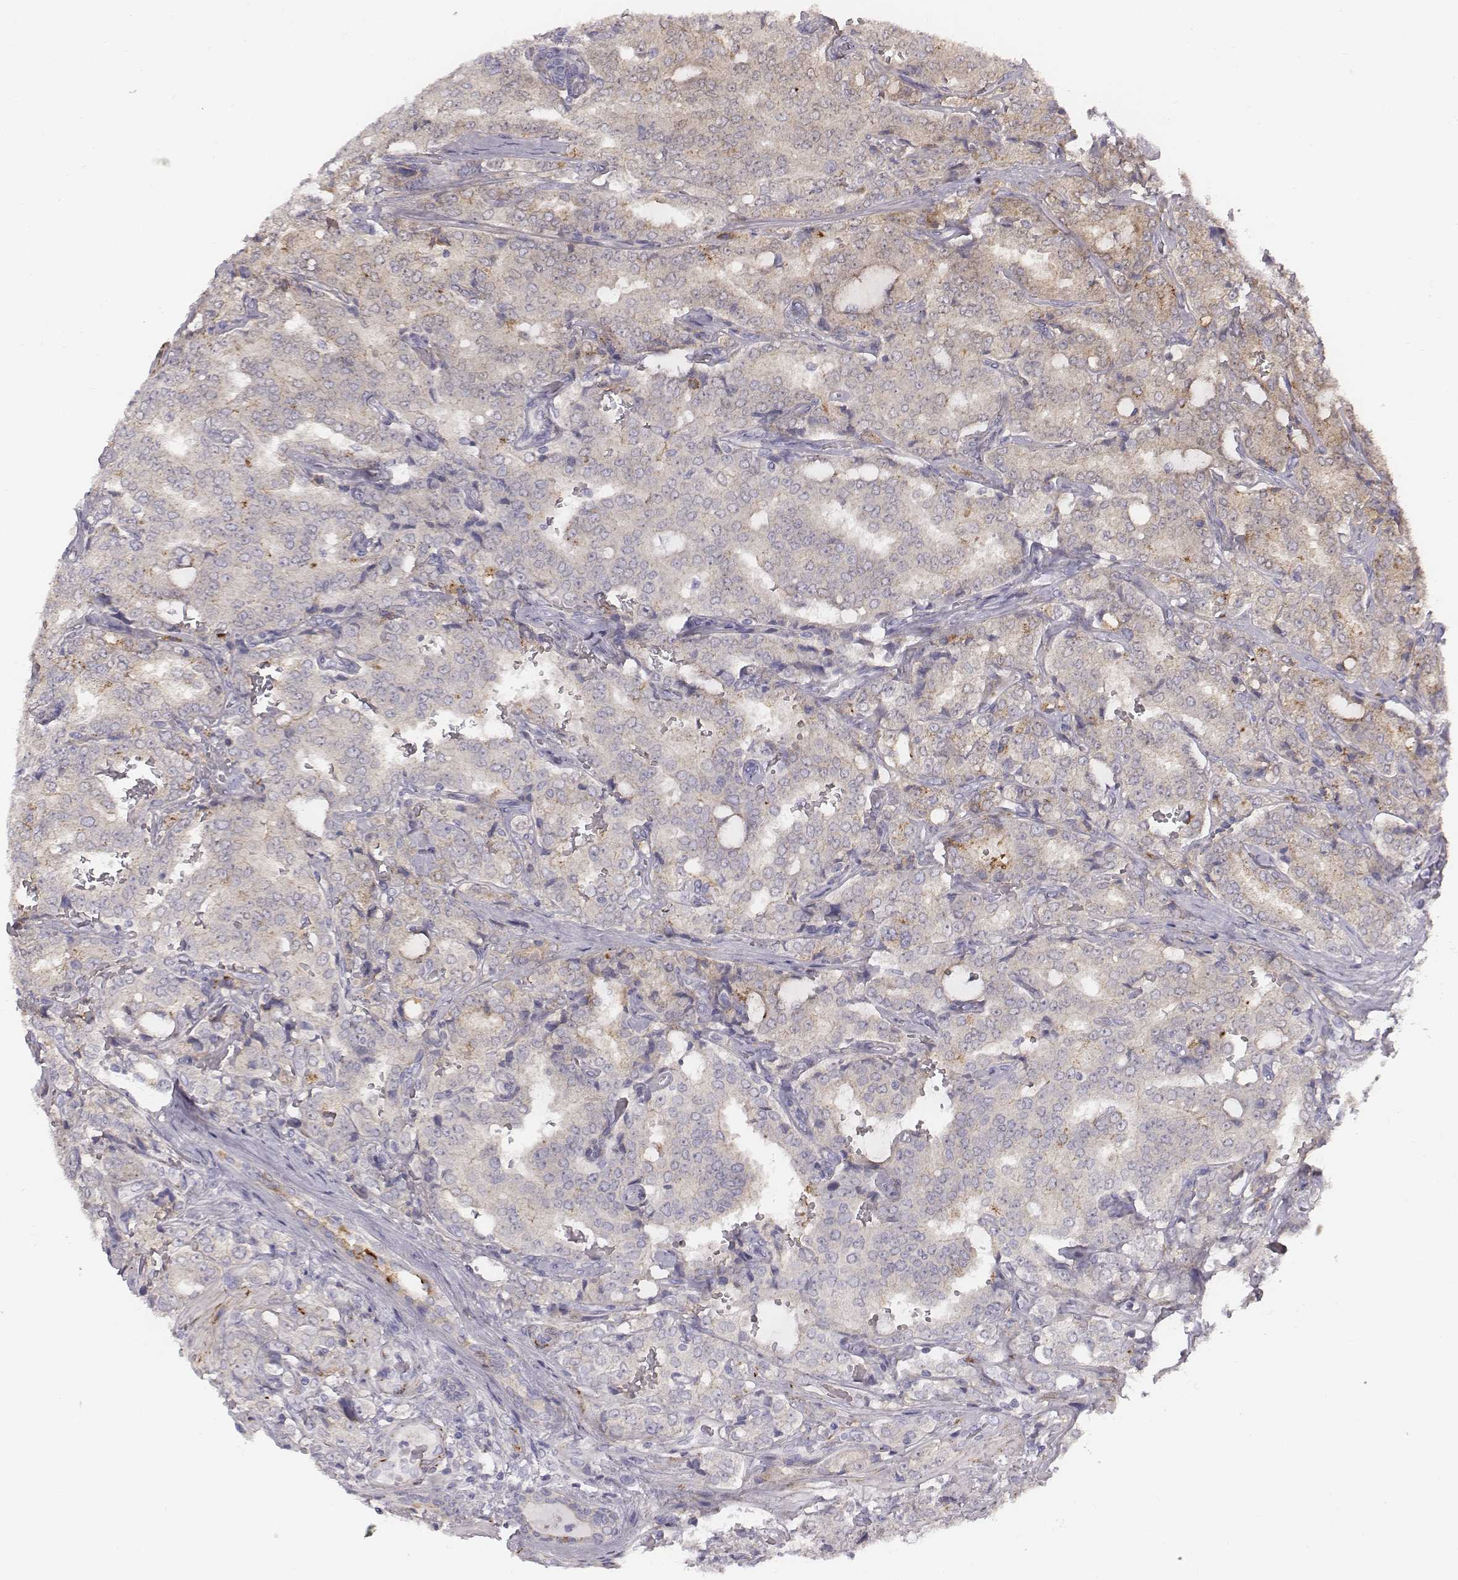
{"staining": {"intensity": "moderate", "quantity": "<25%", "location": "cytoplasmic/membranous"}, "tissue": "prostate cancer", "cell_type": "Tumor cells", "image_type": "cancer", "snomed": [{"axis": "morphology", "description": "Adenocarcinoma, NOS"}, {"axis": "topography", "description": "Prostate"}], "caption": "The immunohistochemical stain shows moderate cytoplasmic/membranous staining in tumor cells of prostate adenocarcinoma tissue.", "gene": "PRKCZ", "patient": {"sex": "male", "age": 65}}